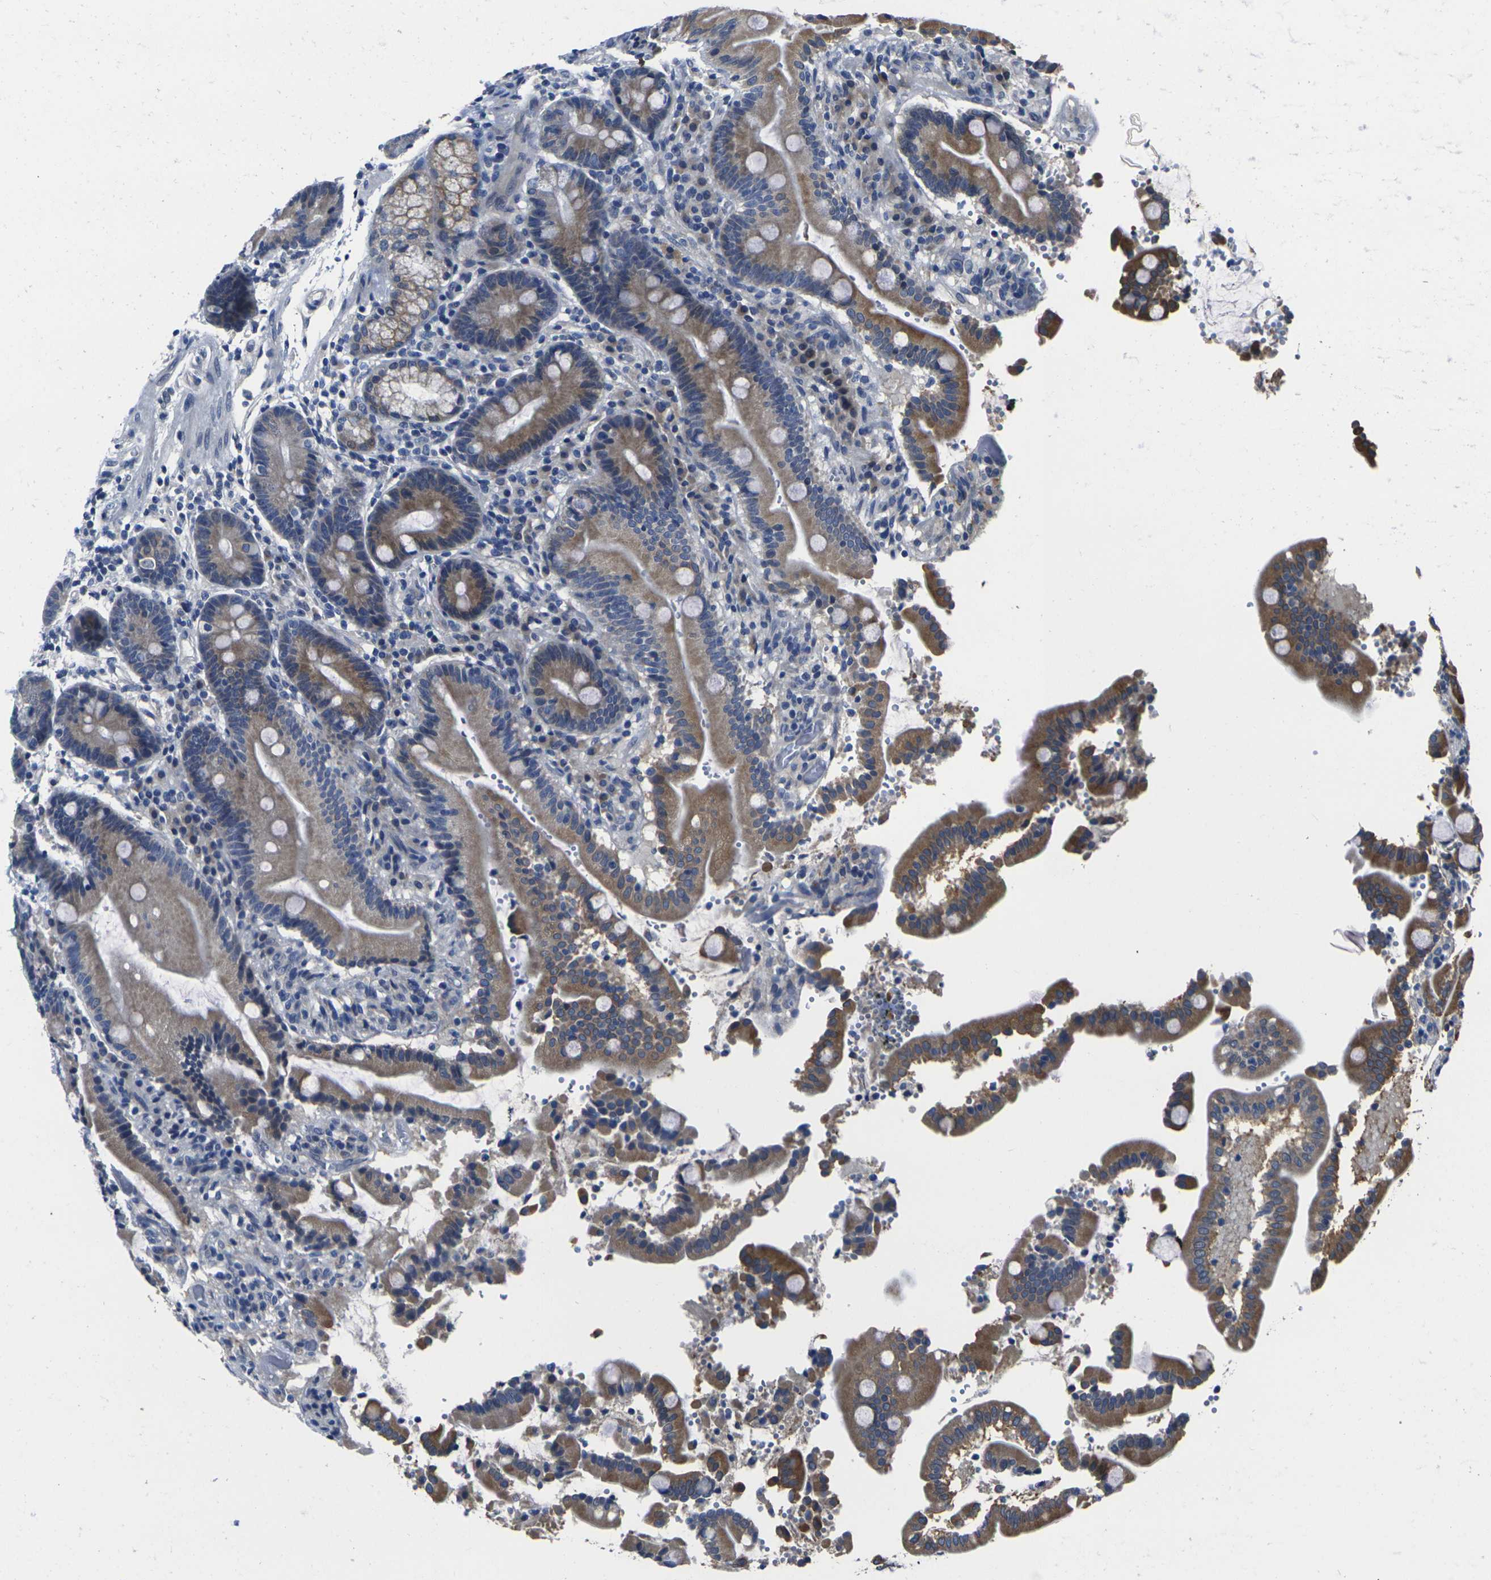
{"staining": {"intensity": "moderate", "quantity": "25%-75%", "location": "cytoplasmic/membranous"}, "tissue": "duodenum", "cell_type": "Glandular cells", "image_type": "normal", "snomed": [{"axis": "morphology", "description": "Normal tissue, NOS"}, {"axis": "topography", "description": "Small intestine, NOS"}], "caption": "Immunohistochemical staining of unremarkable duodenum shows moderate cytoplasmic/membranous protein expression in about 25%-75% of glandular cells.", "gene": "CYP2C8", "patient": {"sex": "female", "age": 71}}